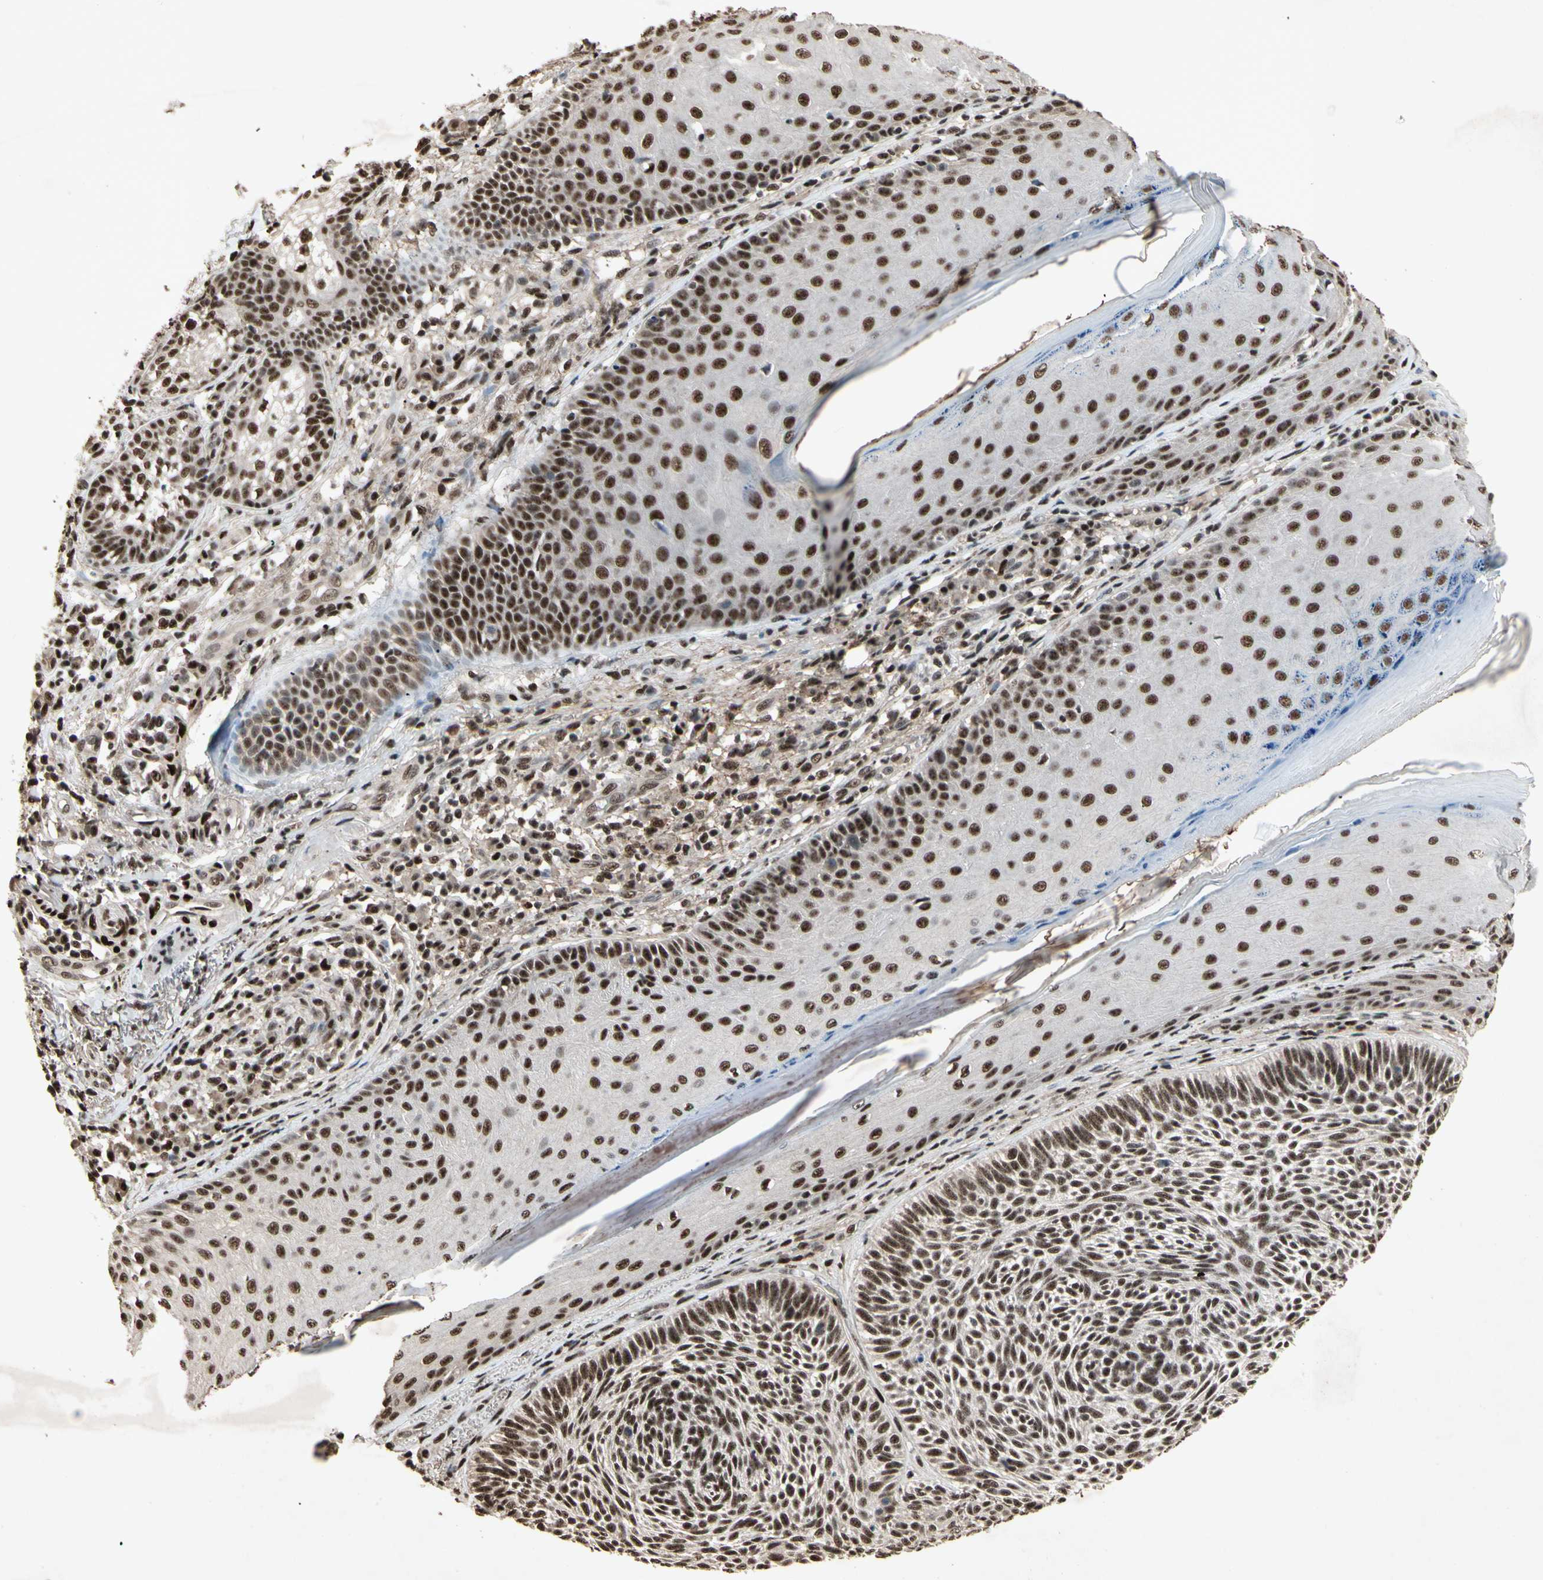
{"staining": {"intensity": "strong", "quantity": ">75%", "location": "nuclear"}, "tissue": "skin cancer", "cell_type": "Tumor cells", "image_type": "cancer", "snomed": [{"axis": "morphology", "description": "Normal tissue, NOS"}, {"axis": "morphology", "description": "Basal cell carcinoma"}, {"axis": "topography", "description": "Skin"}], "caption": "Tumor cells show strong nuclear positivity in approximately >75% of cells in skin cancer.", "gene": "TBX2", "patient": {"sex": "male", "age": 52}}